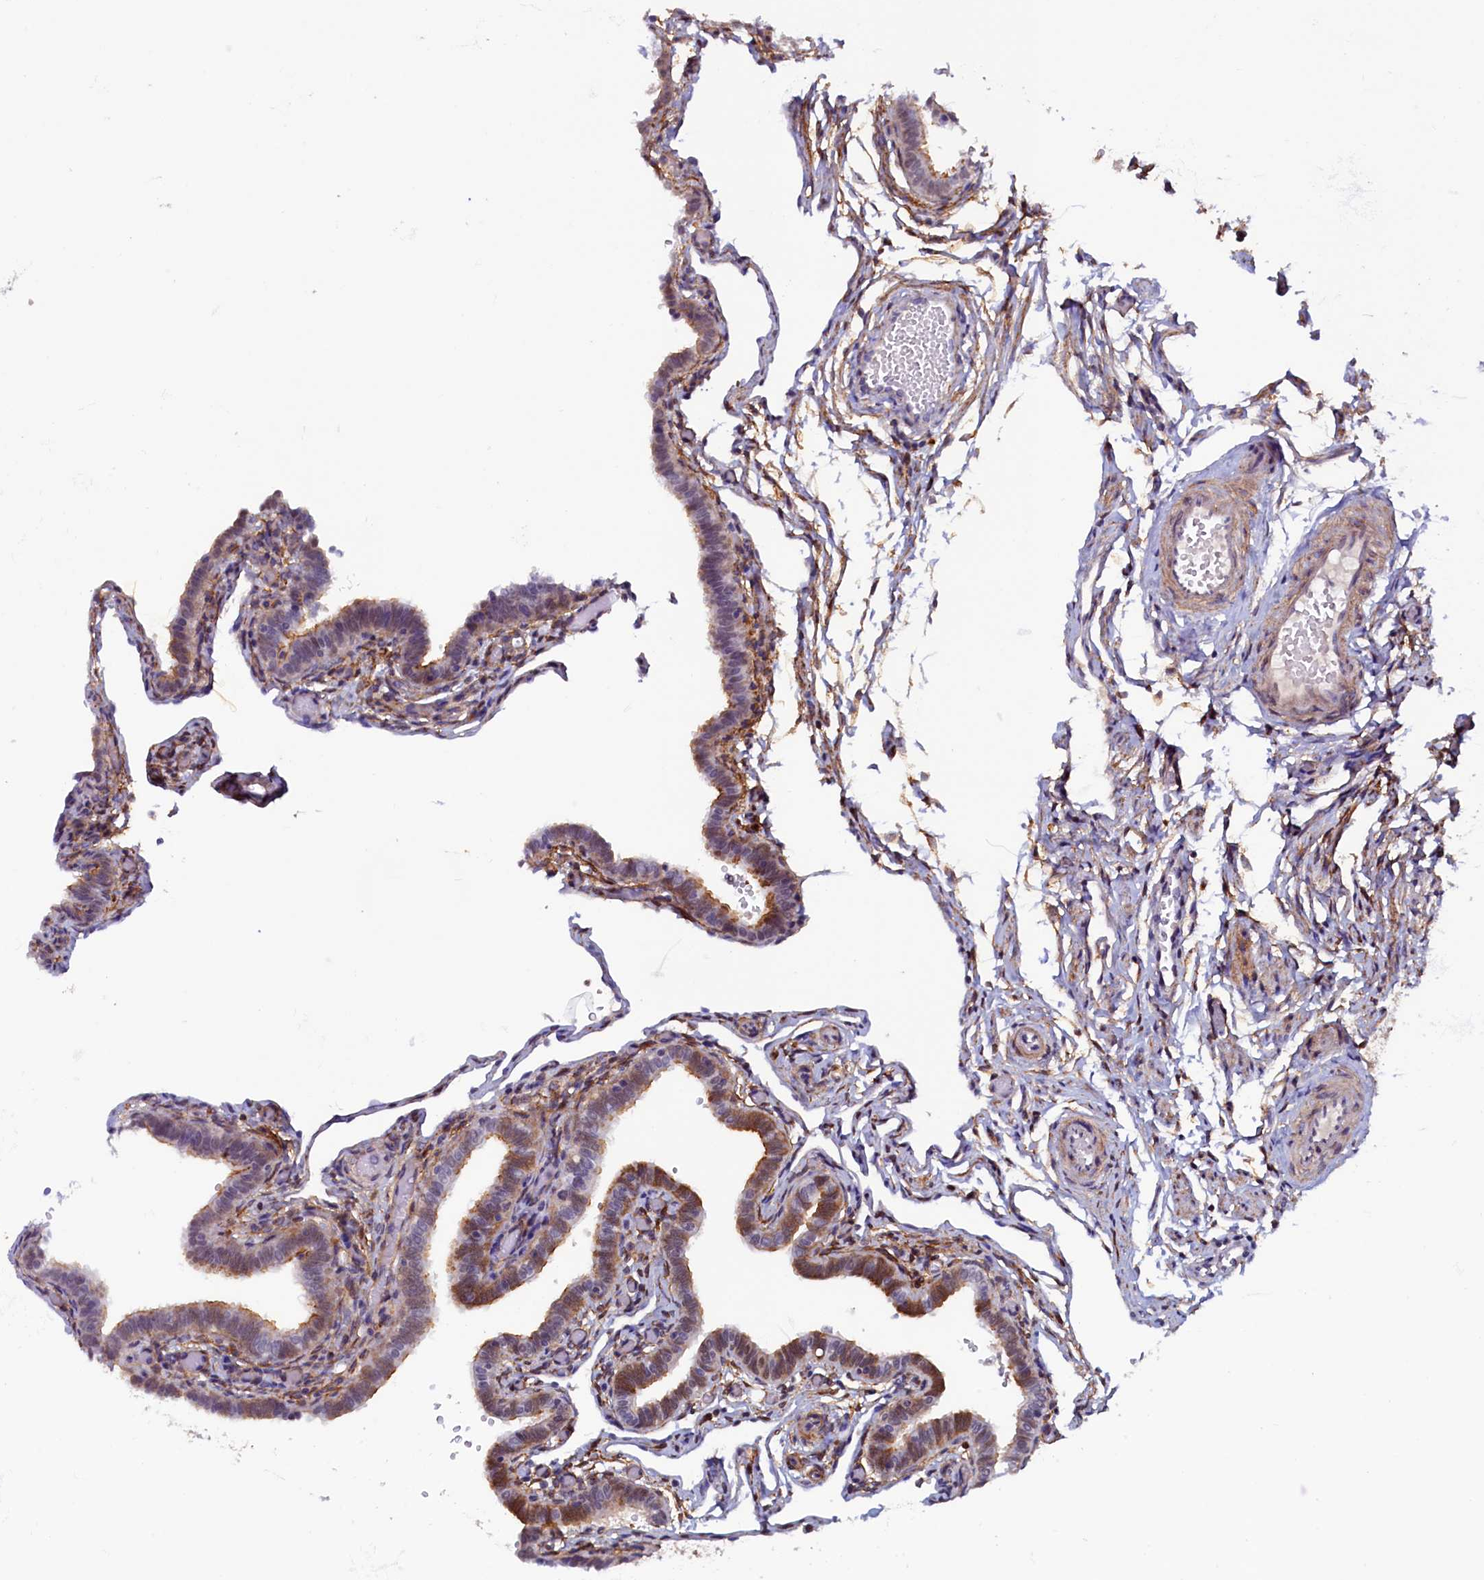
{"staining": {"intensity": "moderate", "quantity": "25%-75%", "location": "cytoplasmic/membranous,nuclear"}, "tissue": "fallopian tube", "cell_type": "Glandular cells", "image_type": "normal", "snomed": [{"axis": "morphology", "description": "Normal tissue, NOS"}, {"axis": "topography", "description": "Fallopian tube"}], "caption": "Protein positivity by immunohistochemistry shows moderate cytoplasmic/membranous,nuclear expression in about 25%-75% of glandular cells in unremarkable fallopian tube.", "gene": "PACSIN3", "patient": {"sex": "female", "age": 36}}